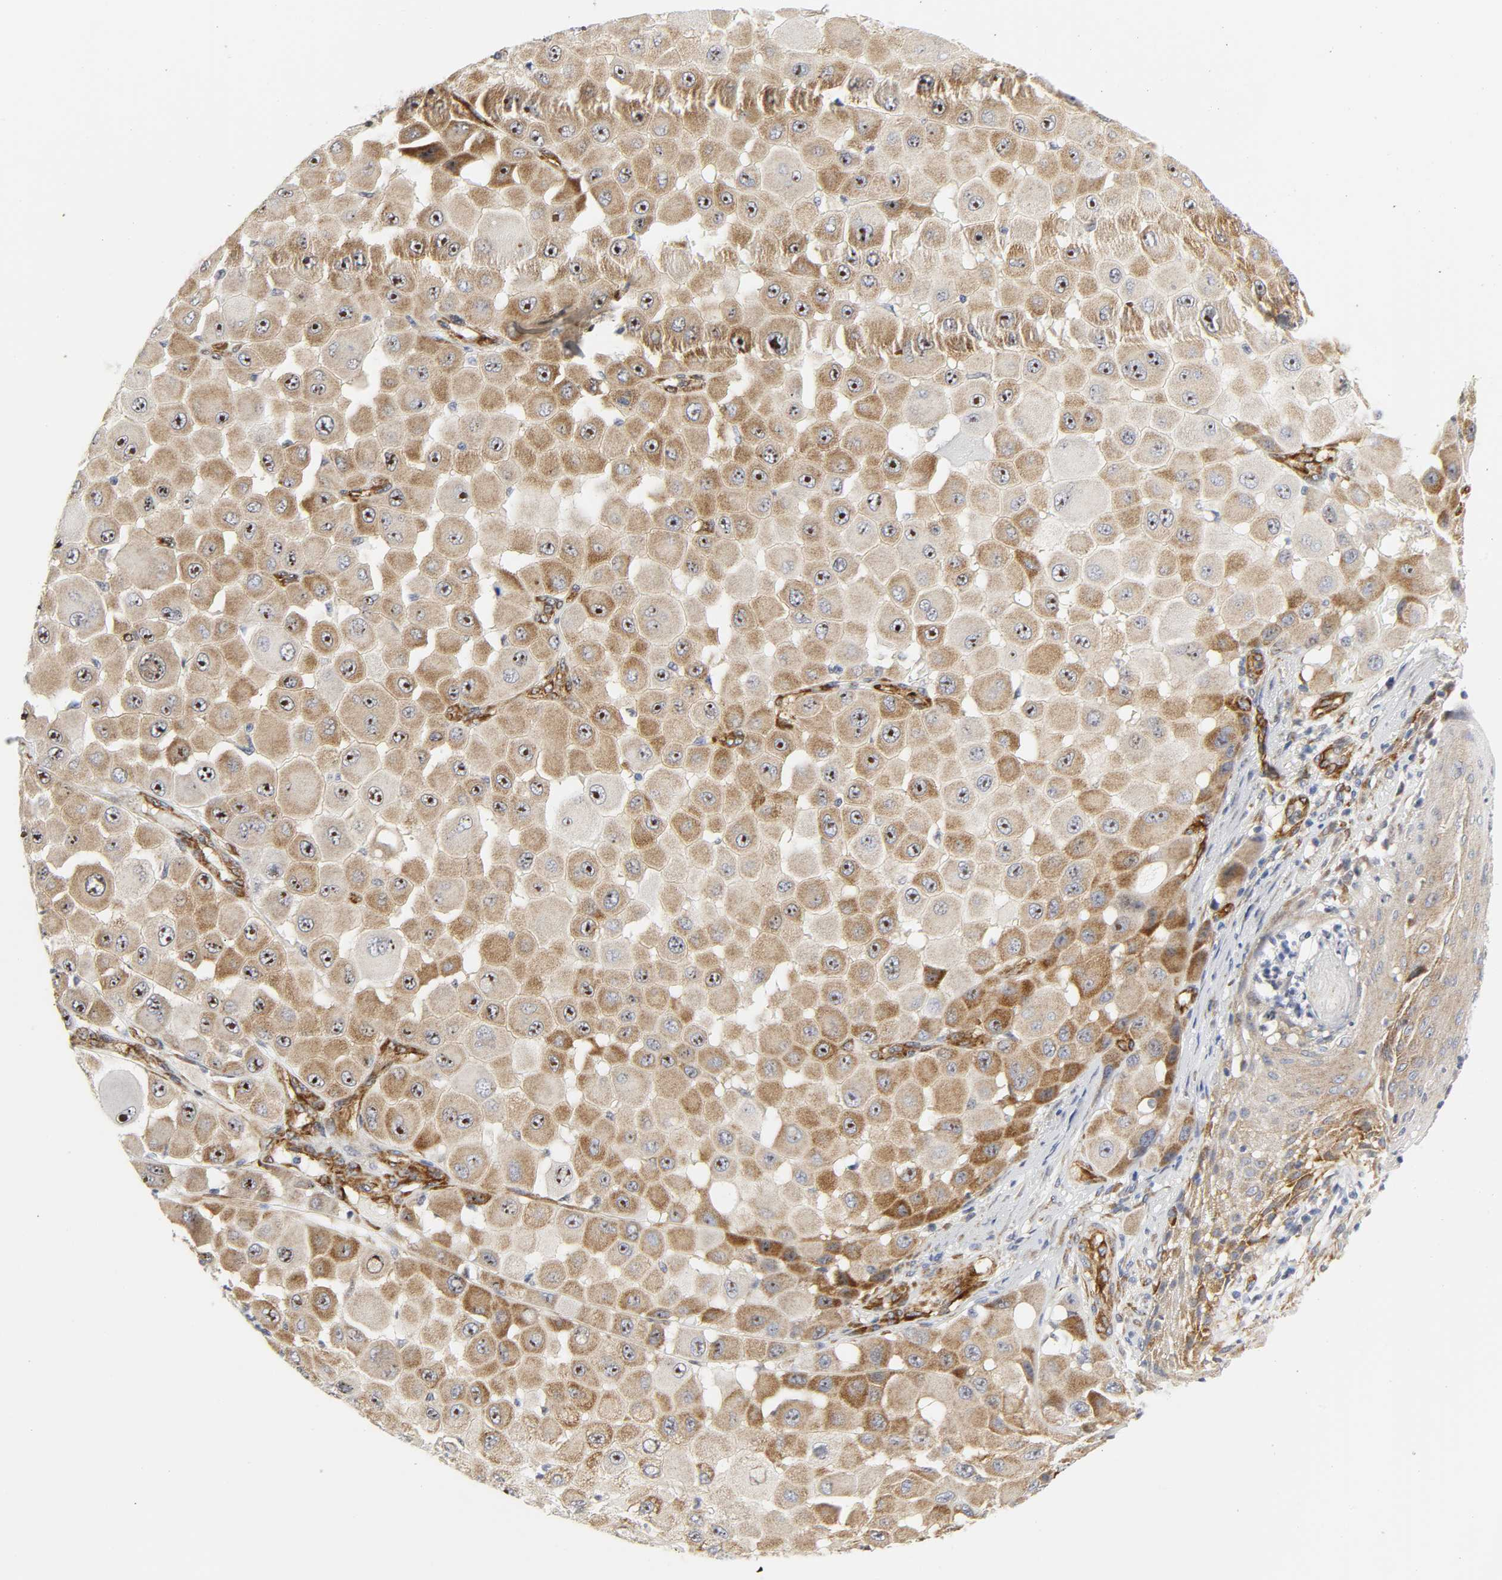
{"staining": {"intensity": "moderate", "quantity": ">75%", "location": "cytoplasmic/membranous"}, "tissue": "melanoma", "cell_type": "Tumor cells", "image_type": "cancer", "snomed": [{"axis": "morphology", "description": "Malignant melanoma, NOS"}, {"axis": "topography", "description": "Skin"}], "caption": "The image exhibits staining of melanoma, revealing moderate cytoplasmic/membranous protein staining (brown color) within tumor cells.", "gene": "DOCK1", "patient": {"sex": "female", "age": 81}}